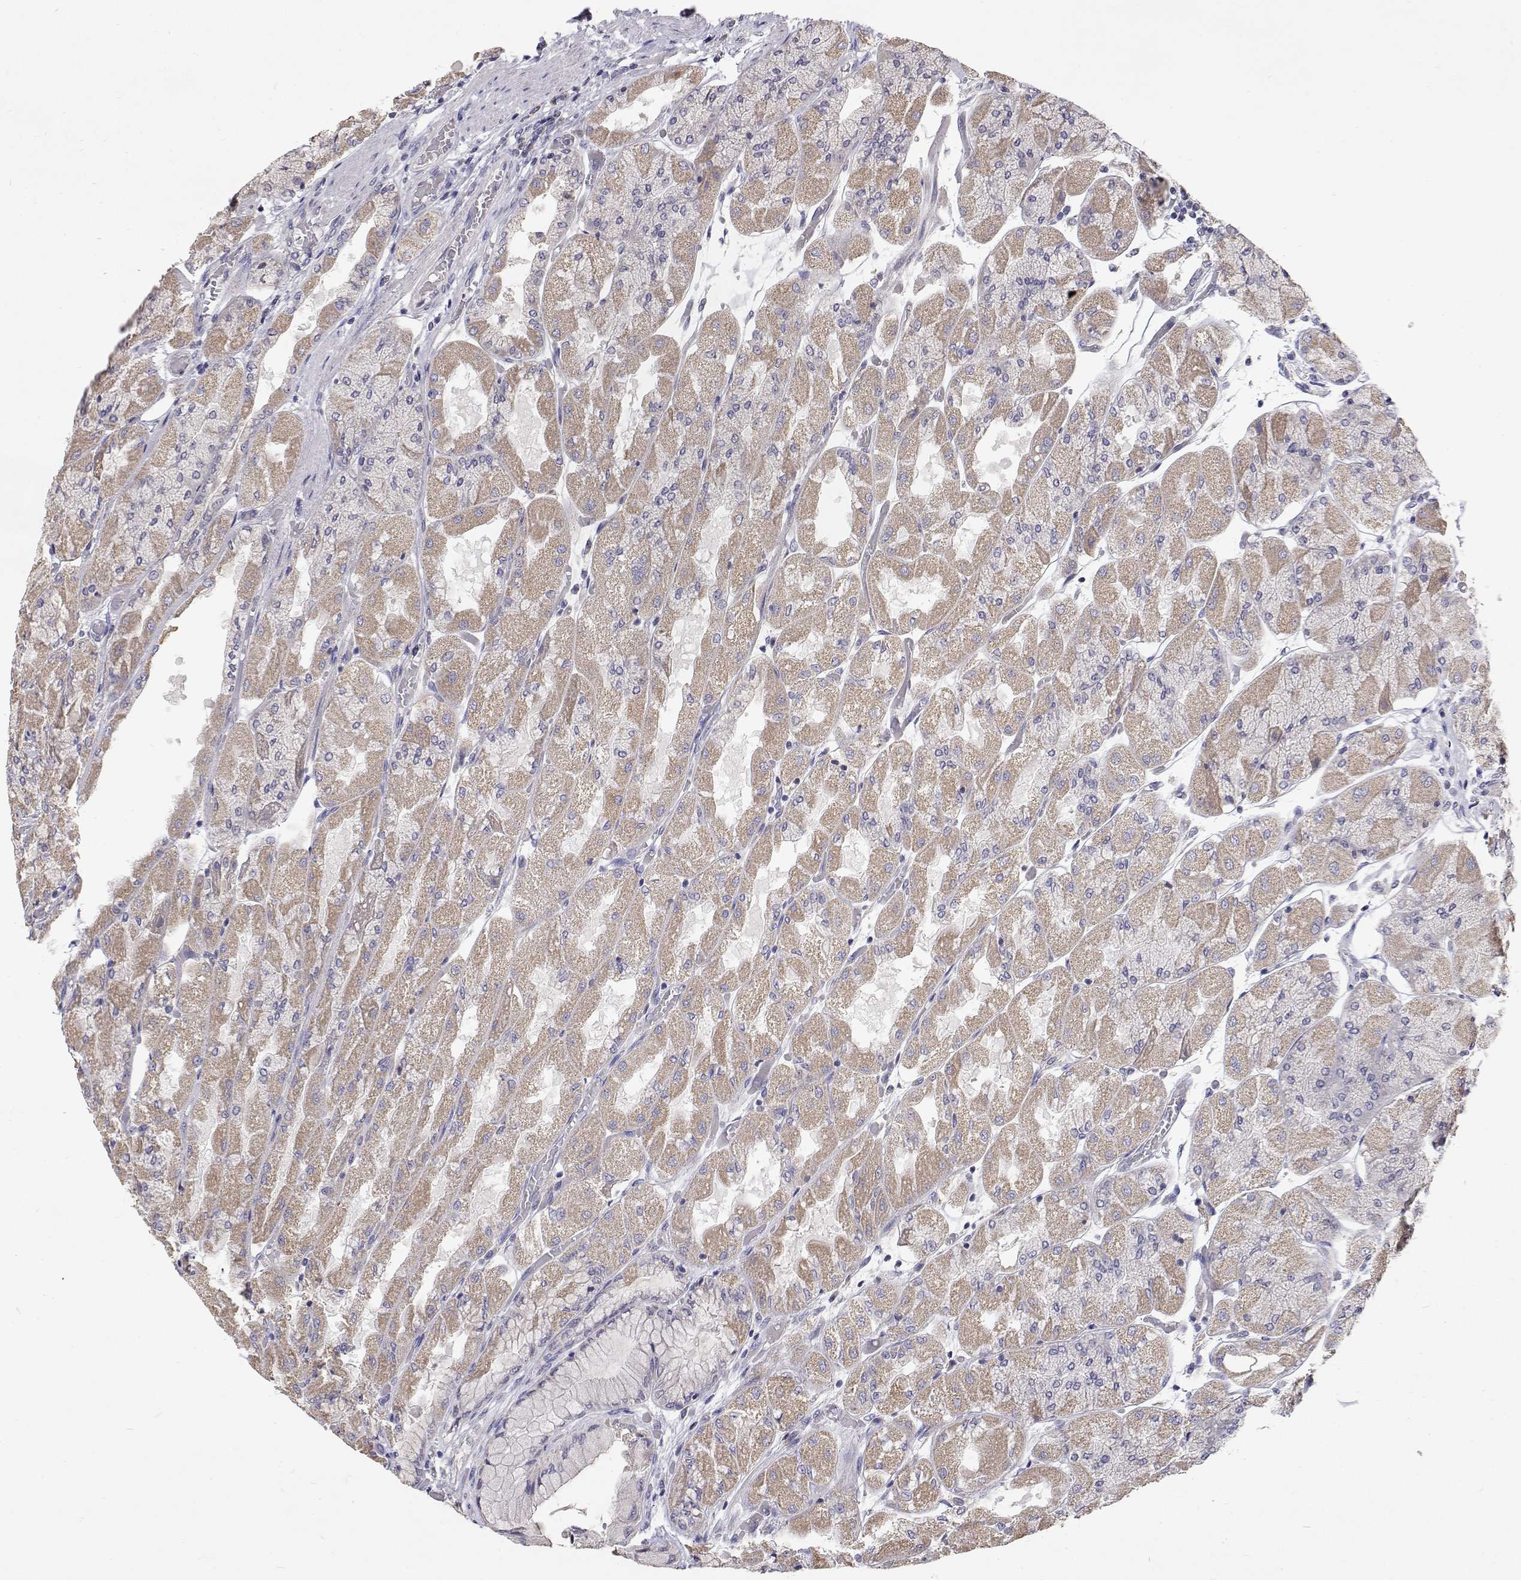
{"staining": {"intensity": "weak", "quantity": "25%-75%", "location": "cytoplasmic/membranous"}, "tissue": "stomach", "cell_type": "Glandular cells", "image_type": "normal", "snomed": [{"axis": "morphology", "description": "Normal tissue, NOS"}, {"axis": "topography", "description": "Stomach"}], "caption": "Glandular cells show low levels of weak cytoplasmic/membranous staining in about 25%-75% of cells in unremarkable stomach.", "gene": "TRIM60", "patient": {"sex": "female", "age": 61}}